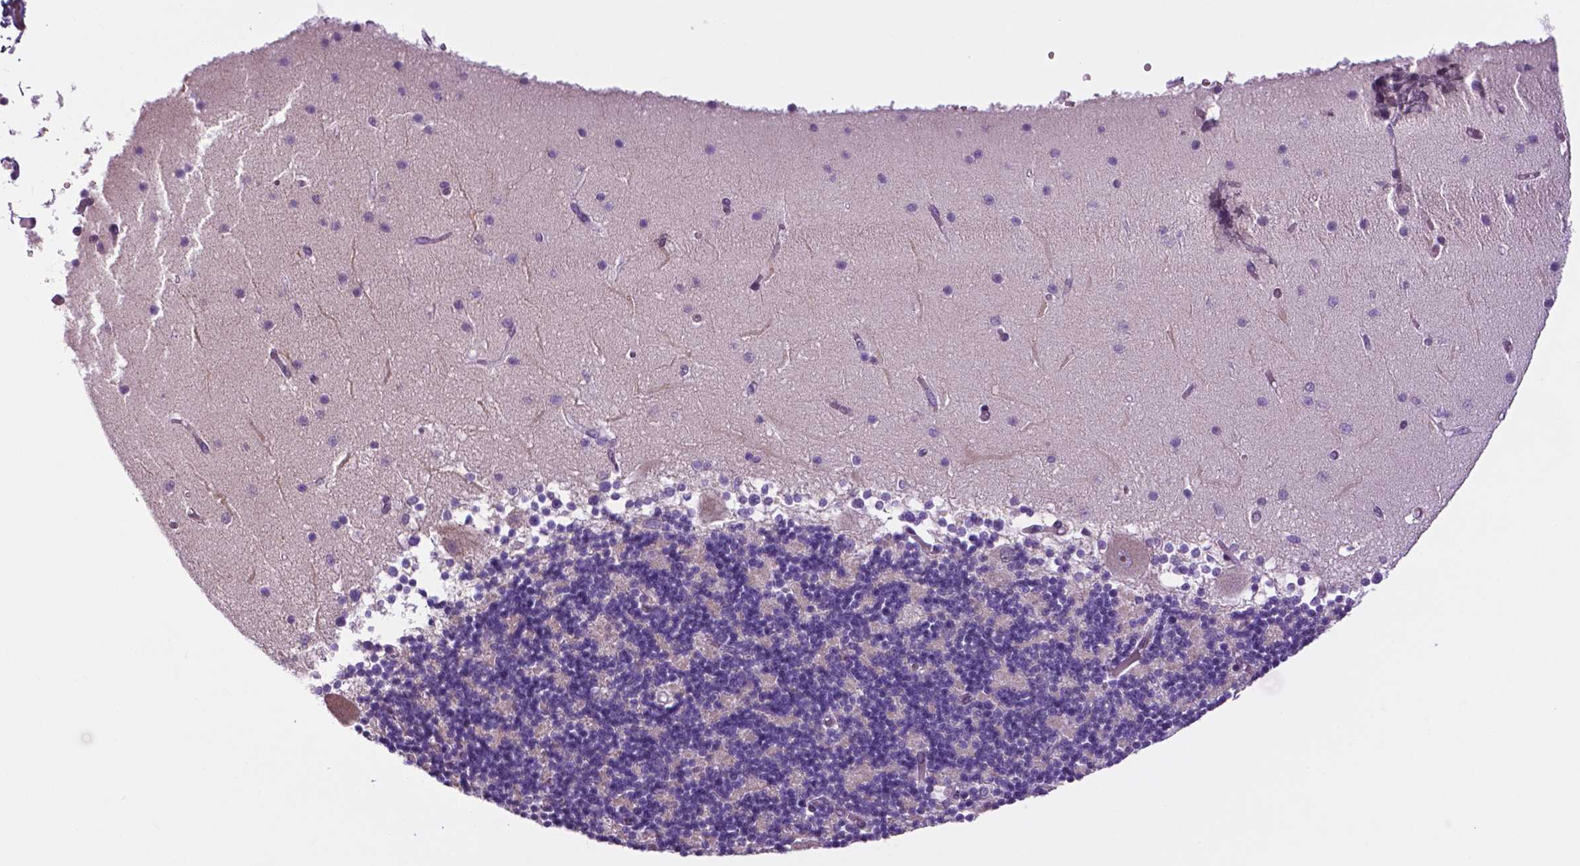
{"staining": {"intensity": "negative", "quantity": "none", "location": "none"}, "tissue": "cerebellum", "cell_type": "Cells in granular layer", "image_type": "normal", "snomed": [{"axis": "morphology", "description": "Normal tissue, NOS"}, {"axis": "topography", "description": "Cerebellum"}], "caption": "DAB immunohistochemical staining of normal human cerebellum shows no significant positivity in cells in granular layer. (DAB IHC with hematoxylin counter stain).", "gene": "C18orf21", "patient": {"sex": "female", "age": 28}}